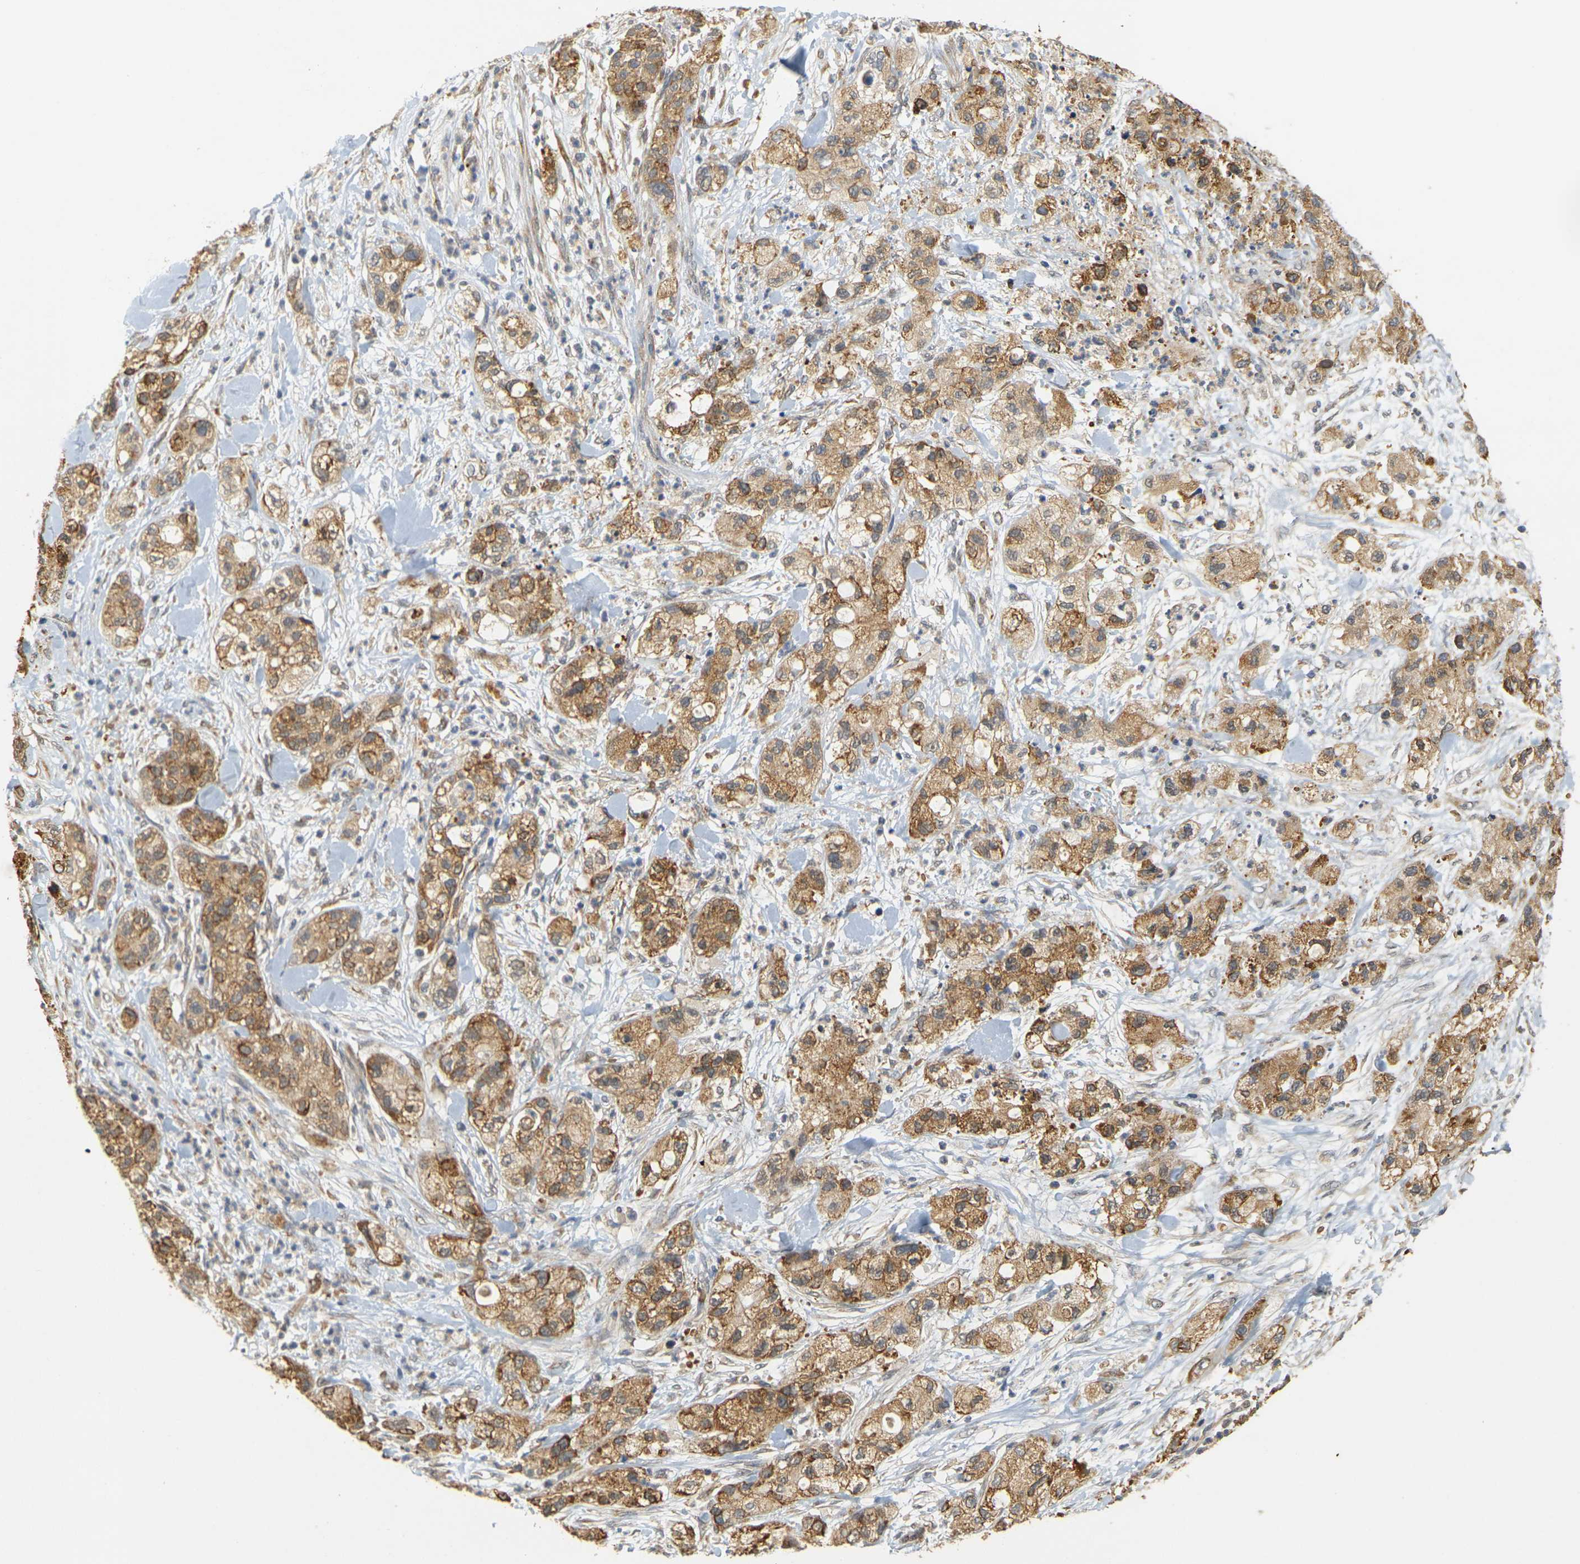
{"staining": {"intensity": "moderate", "quantity": ">75%", "location": "cytoplasmic/membranous"}, "tissue": "pancreatic cancer", "cell_type": "Tumor cells", "image_type": "cancer", "snomed": [{"axis": "morphology", "description": "Adenocarcinoma, NOS"}, {"axis": "topography", "description": "Pancreas"}], "caption": "There is medium levels of moderate cytoplasmic/membranous staining in tumor cells of pancreatic adenocarcinoma, as demonstrated by immunohistochemical staining (brown color).", "gene": "MEGF9", "patient": {"sex": "female", "age": 78}}